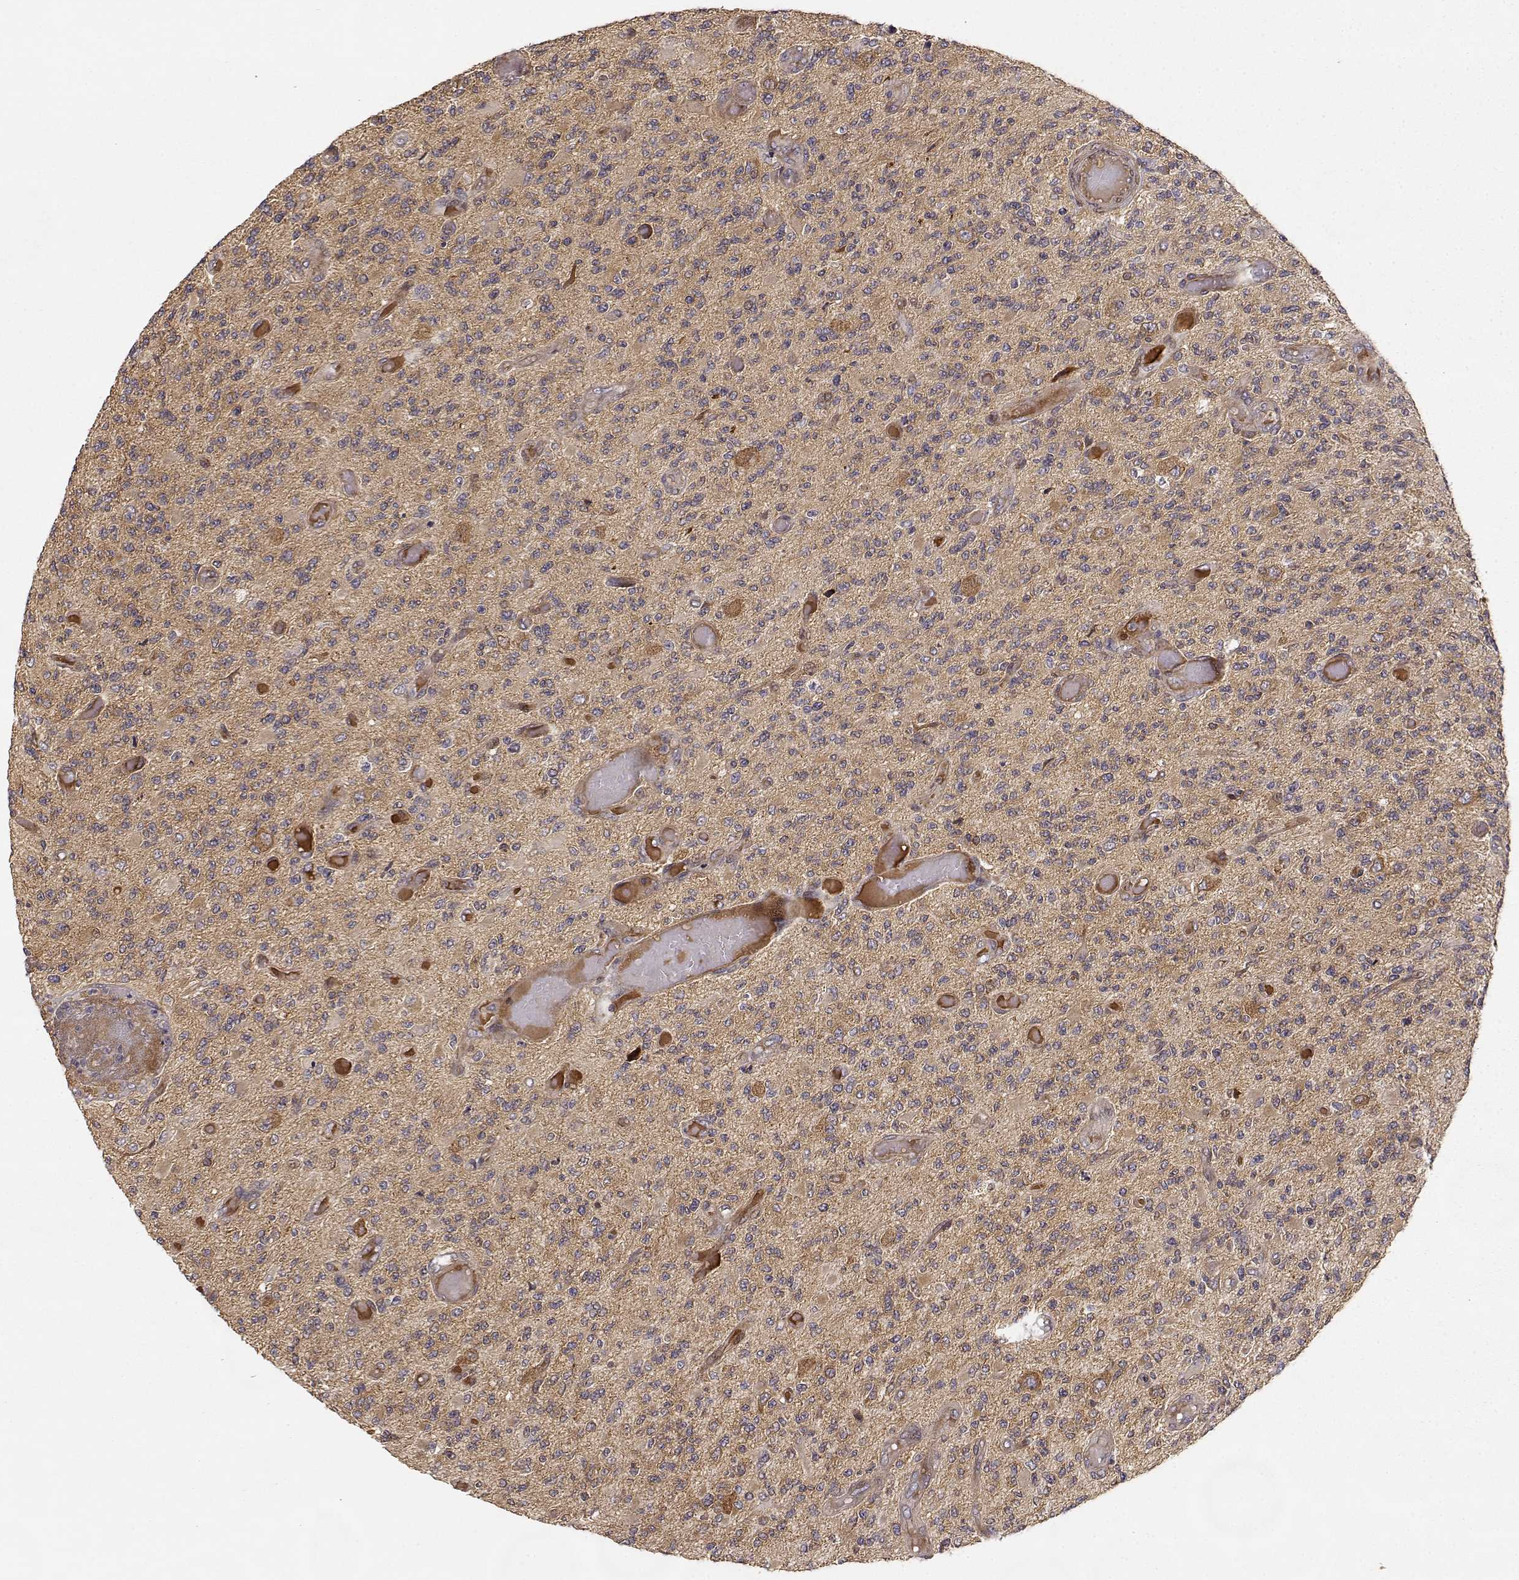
{"staining": {"intensity": "weak", "quantity": ">75%", "location": "cytoplasmic/membranous"}, "tissue": "glioma", "cell_type": "Tumor cells", "image_type": "cancer", "snomed": [{"axis": "morphology", "description": "Glioma, malignant, High grade"}, {"axis": "topography", "description": "Brain"}], "caption": "Brown immunohistochemical staining in human malignant glioma (high-grade) exhibits weak cytoplasmic/membranous staining in approximately >75% of tumor cells.", "gene": "PICK1", "patient": {"sex": "female", "age": 63}}